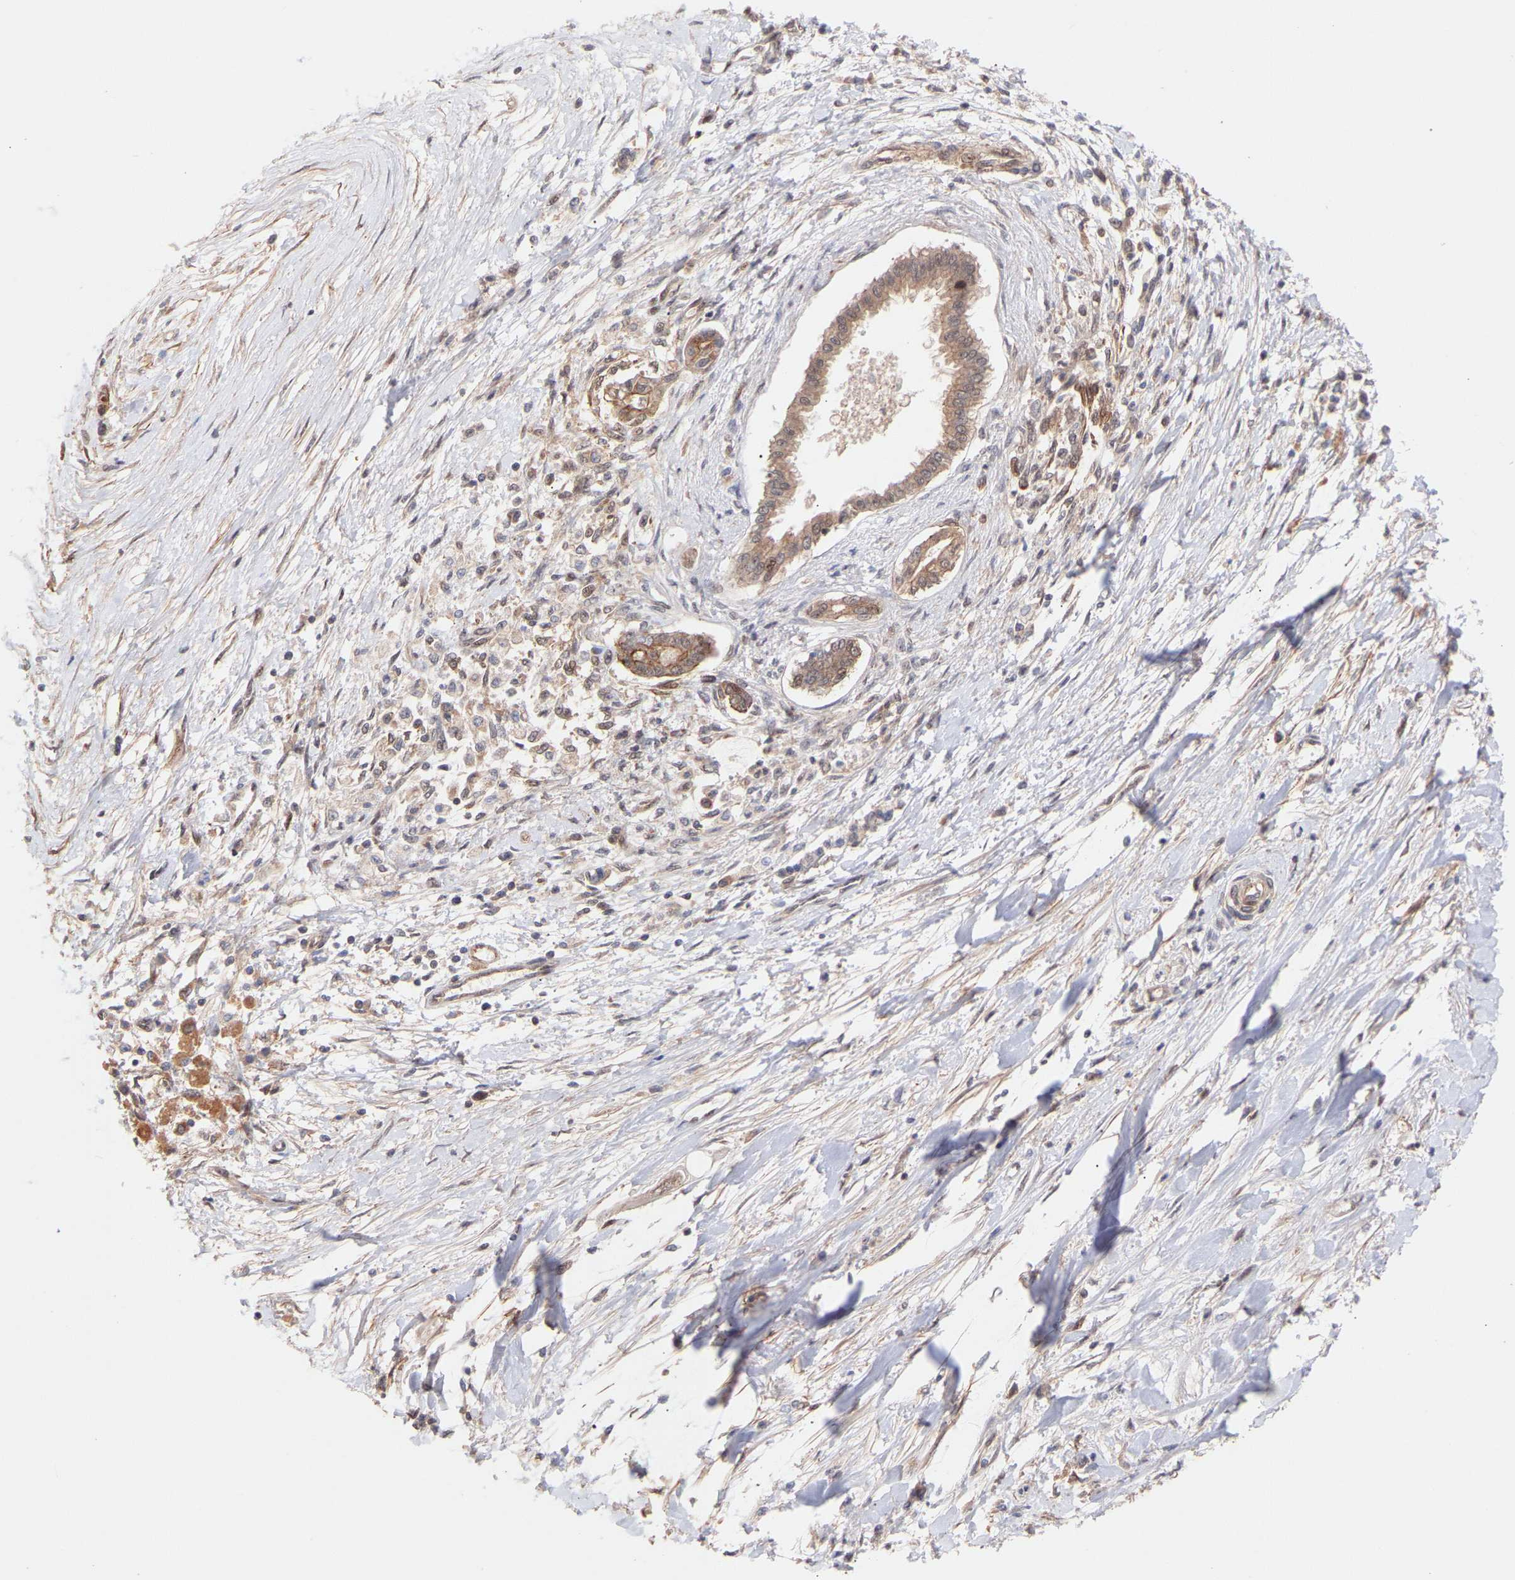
{"staining": {"intensity": "weak", "quantity": "25%-75%", "location": "cytoplasmic/membranous"}, "tissue": "pancreatic cancer", "cell_type": "Tumor cells", "image_type": "cancer", "snomed": [{"axis": "morphology", "description": "Adenocarcinoma, NOS"}, {"axis": "topography", "description": "Pancreas"}], "caption": "Pancreatic adenocarcinoma stained with a protein marker demonstrates weak staining in tumor cells.", "gene": "PDLIM5", "patient": {"sex": "male", "age": 56}}